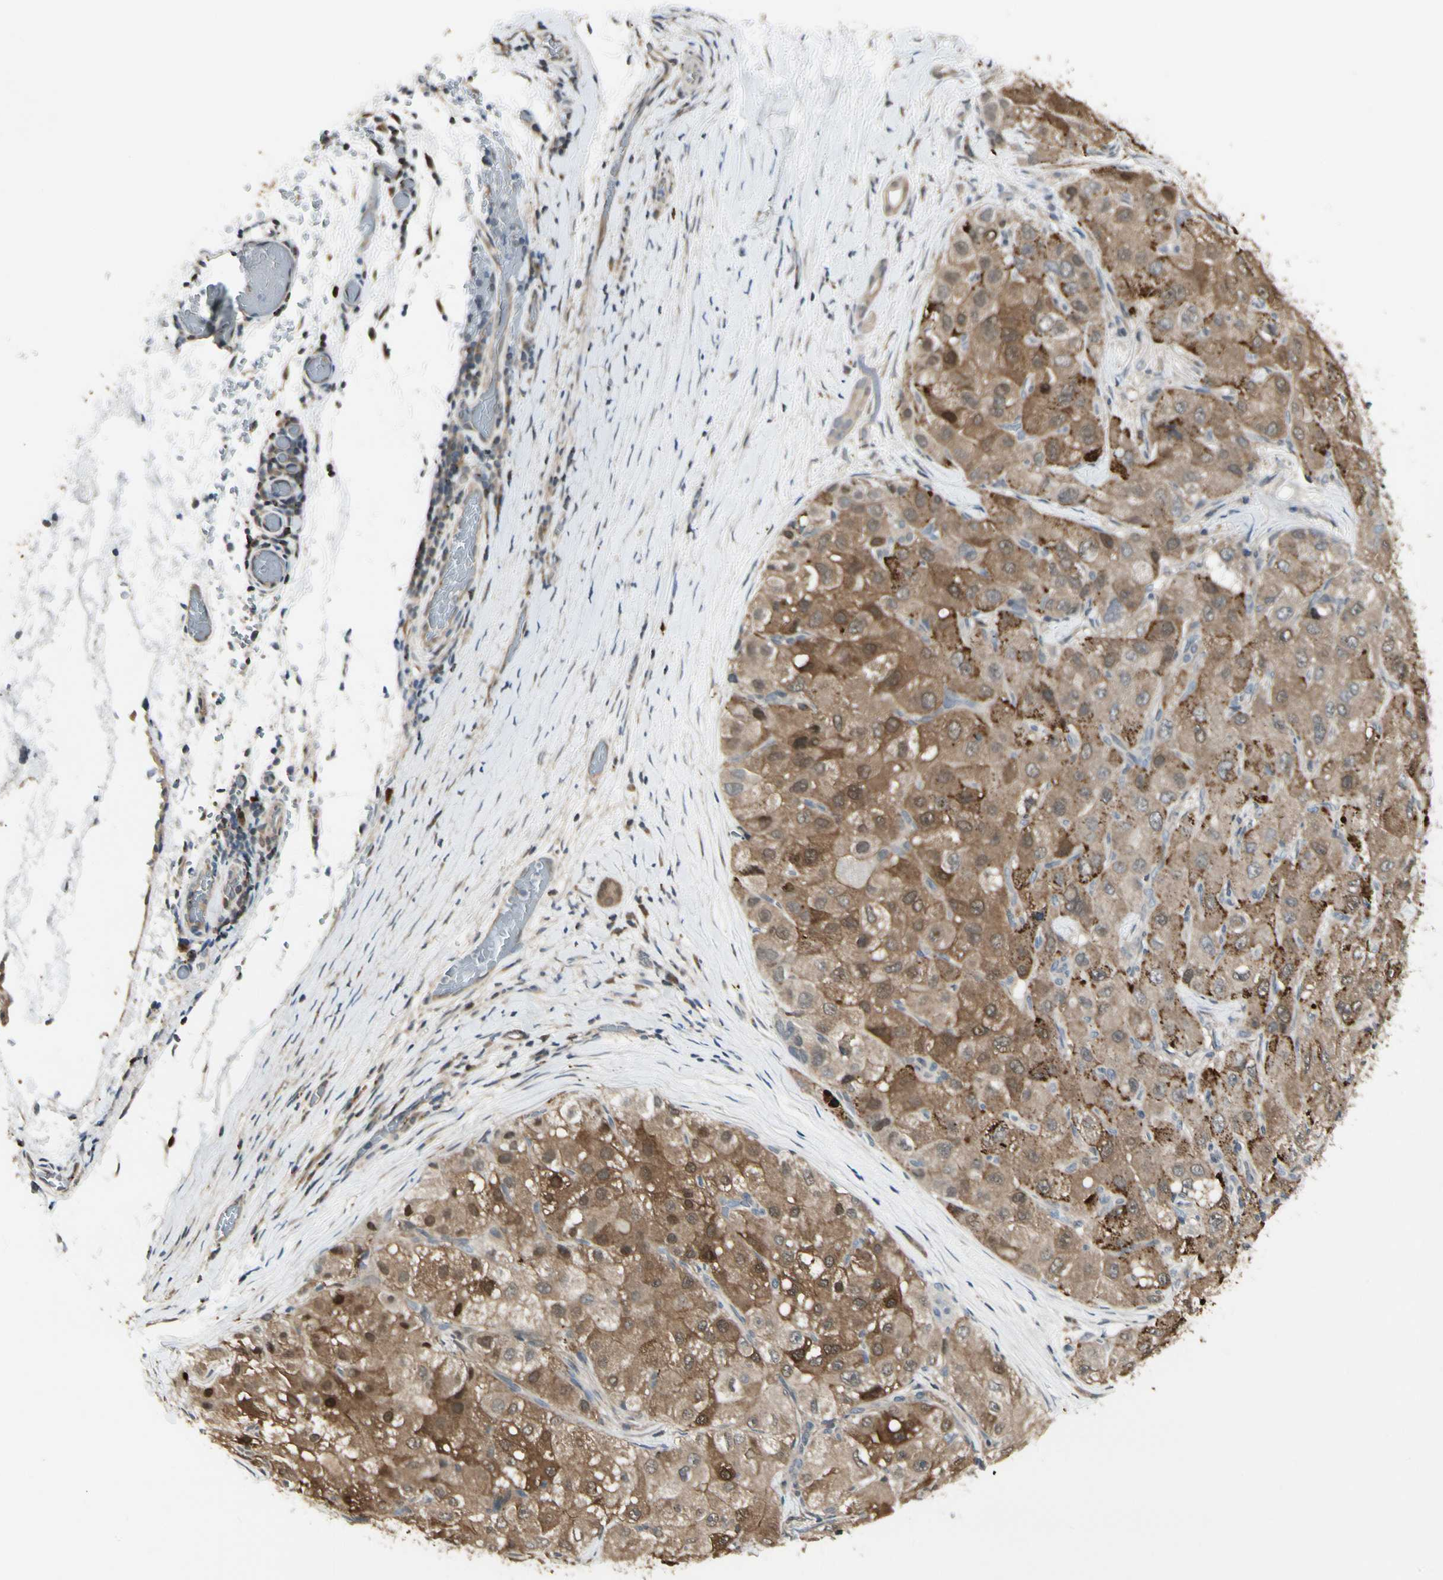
{"staining": {"intensity": "moderate", "quantity": ">75%", "location": "cytoplasmic/membranous"}, "tissue": "liver cancer", "cell_type": "Tumor cells", "image_type": "cancer", "snomed": [{"axis": "morphology", "description": "Carcinoma, Hepatocellular, NOS"}, {"axis": "topography", "description": "Liver"}], "caption": "Human liver cancer stained with a protein marker reveals moderate staining in tumor cells.", "gene": "EVC", "patient": {"sex": "male", "age": 80}}